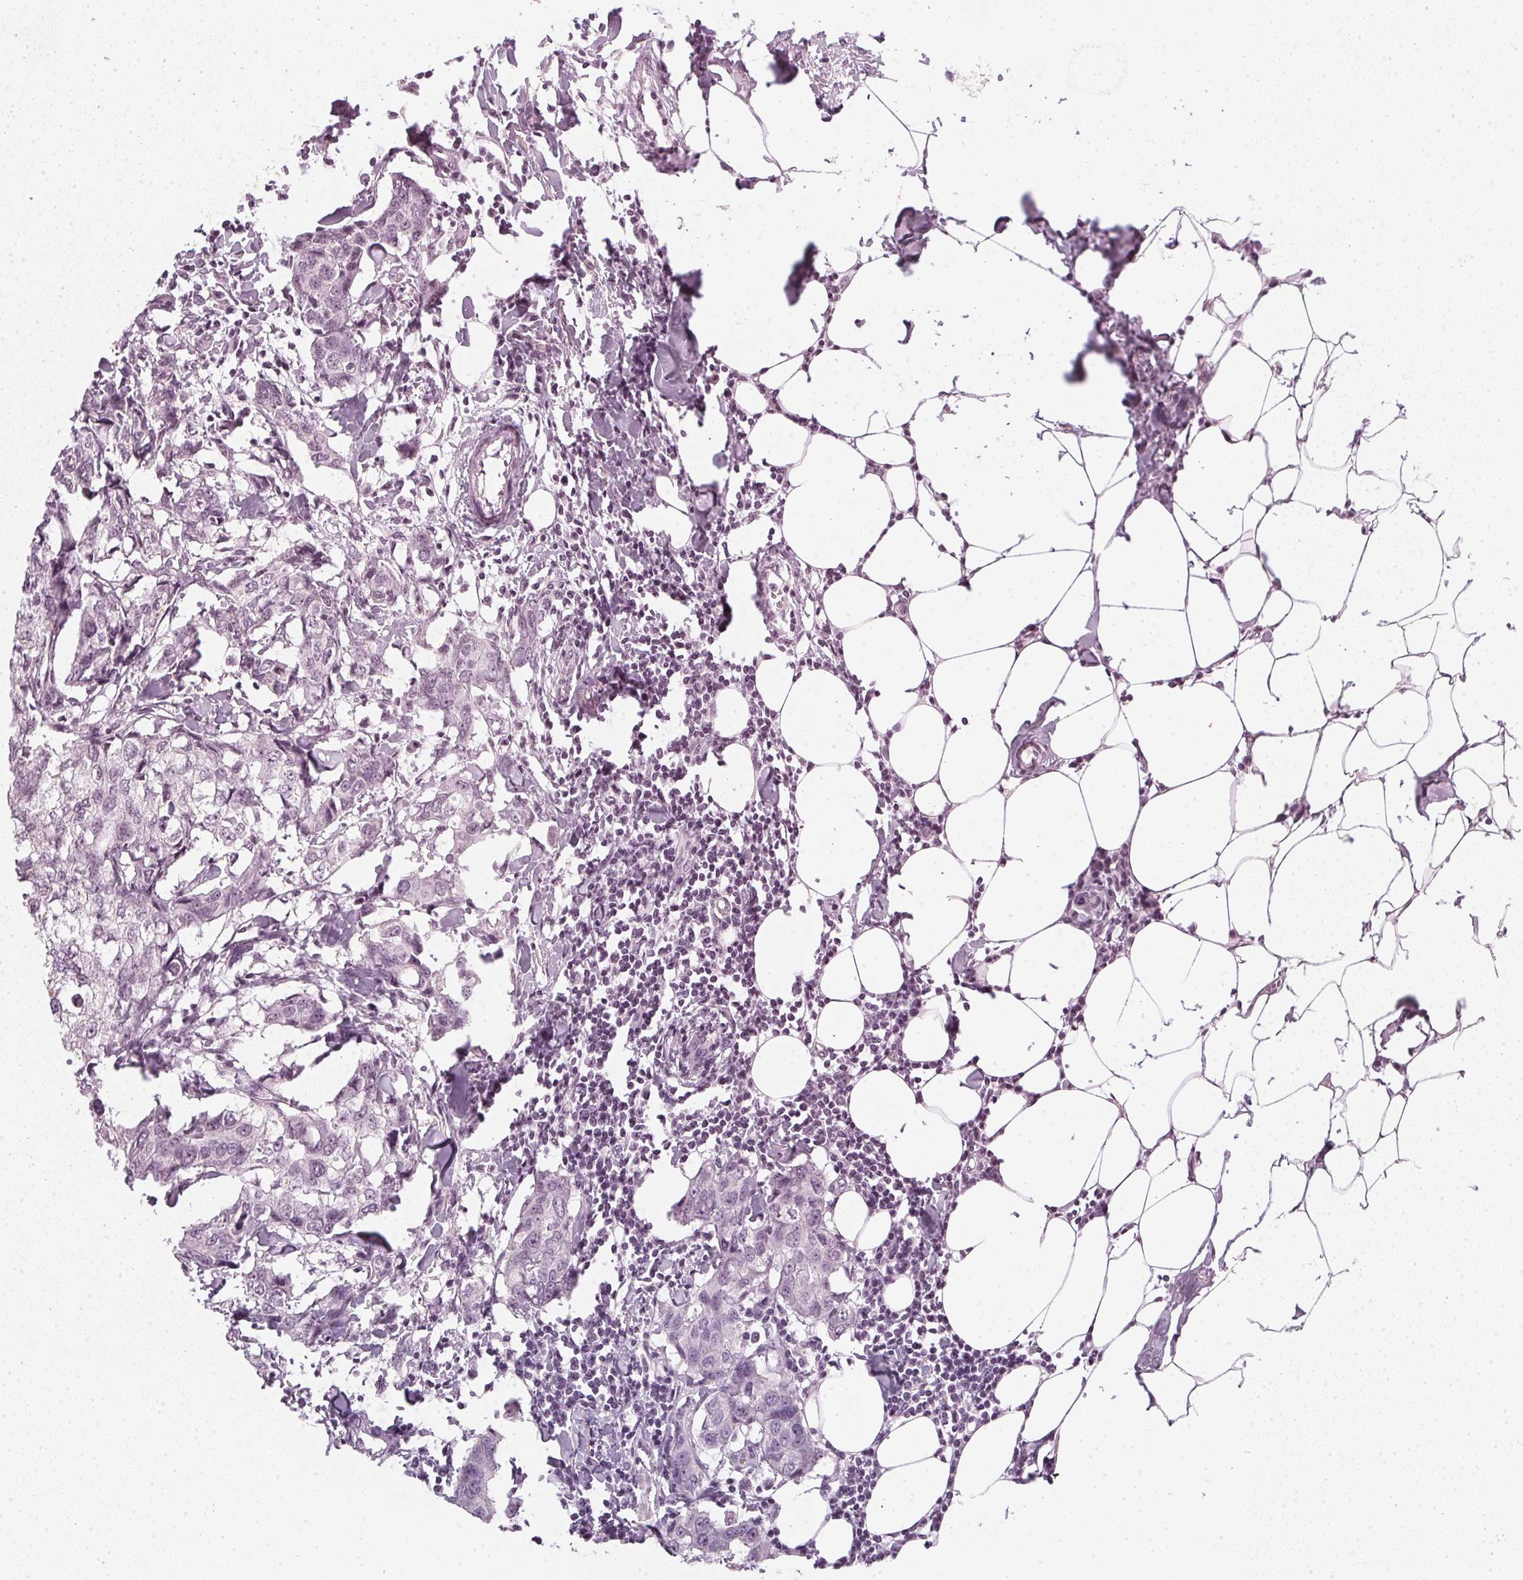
{"staining": {"intensity": "negative", "quantity": "none", "location": "none"}, "tissue": "breast cancer", "cell_type": "Tumor cells", "image_type": "cancer", "snomed": [{"axis": "morphology", "description": "Duct carcinoma"}, {"axis": "topography", "description": "Breast"}], "caption": "Protein analysis of breast invasive ductal carcinoma shows no significant expression in tumor cells.", "gene": "TMEM72", "patient": {"sex": "female", "age": 27}}